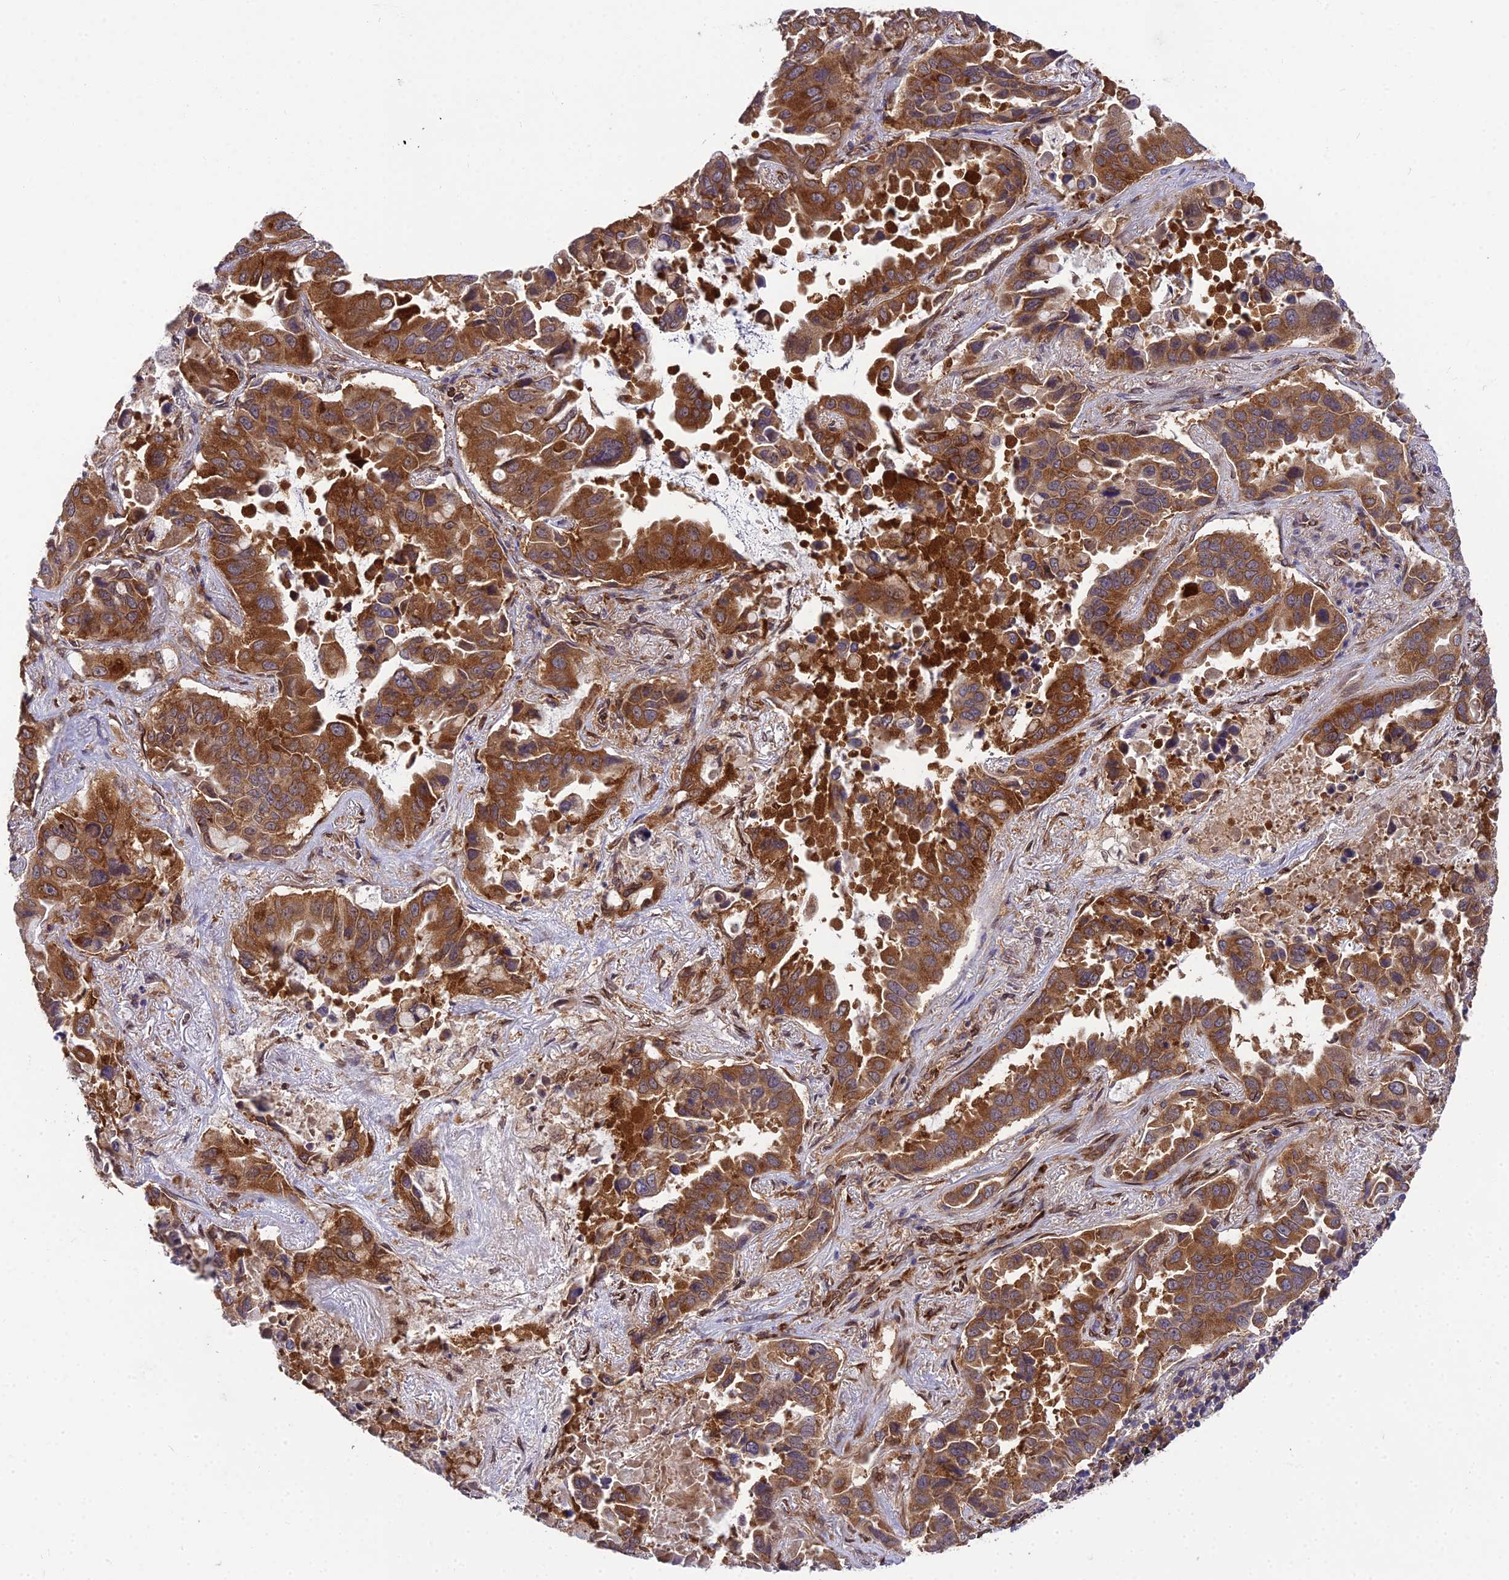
{"staining": {"intensity": "strong", "quantity": ">75%", "location": "cytoplasmic/membranous"}, "tissue": "lung cancer", "cell_type": "Tumor cells", "image_type": "cancer", "snomed": [{"axis": "morphology", "description": "Adenocarcinoma, NOS"}, {"axis": "topography", "description": "Lung"}], "caption": "Tumor cells show high levels of strong cytoplasmic/membranous expression in about >75% of cells in human lung cancer.", "gene": "DHCR7", "patient": {"sex": "male", "age": 64}}